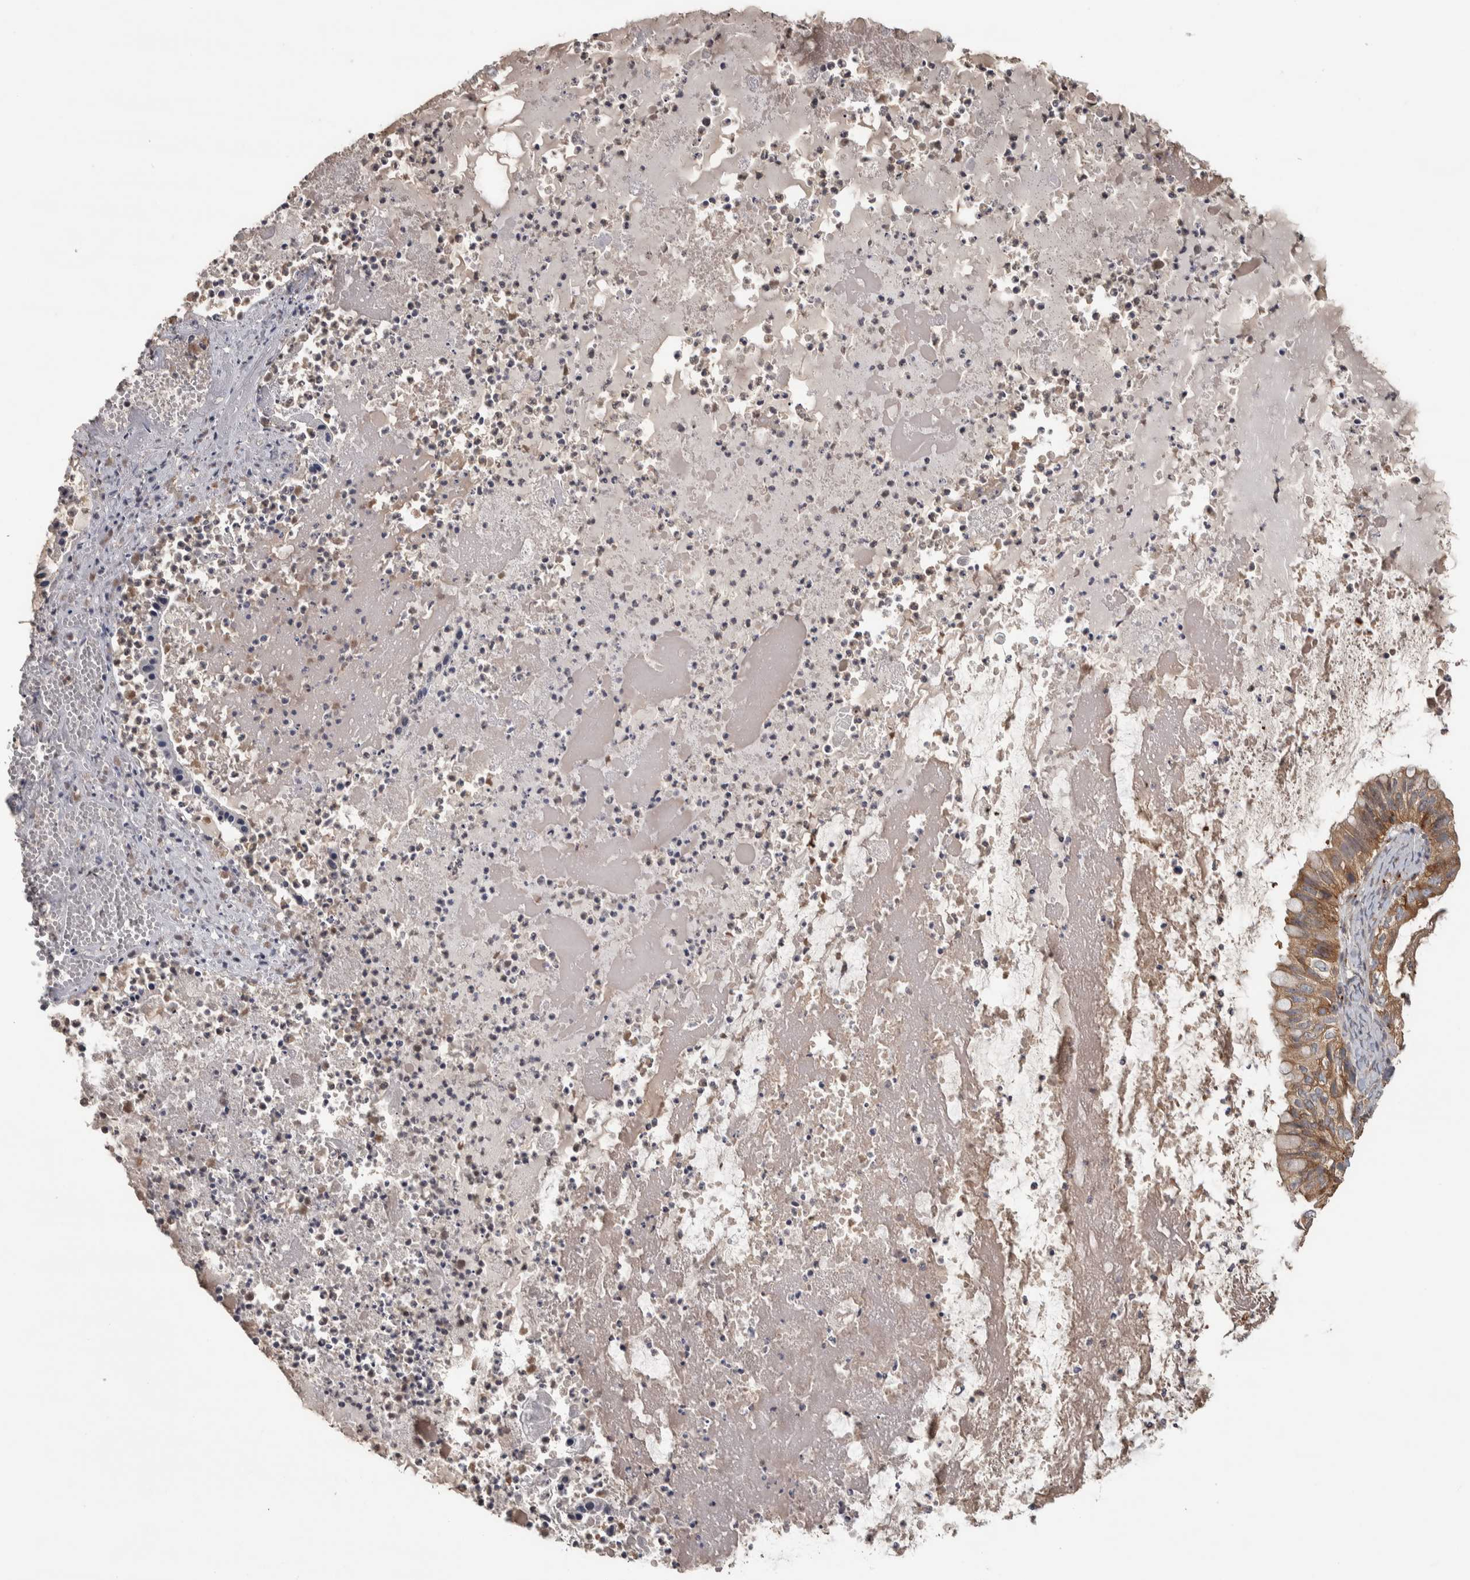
{"staining": {"intensity": "moderate", "quantity": ">75%", "location": "cytoplasmic/membranous"}, "tissue": "ovarian cancer", "cell_type": "Tumor cells", "image_type": "cancer", "snomed": [{"axis": "morphology", "description": "Cystadenocarcinoma, mucinous, NOS"}, {"axis": "topography", "description": "Ovary"}], "caption": "IHC of ovarian cancer (mucinous cystadenocarcinoma) exhibits medium levels of moderate cytoplasmic/membranous staining in approximately >75% of tumor cells.", "gene": "IFRD1", "patient": {"sex": "female", "age": 80}}